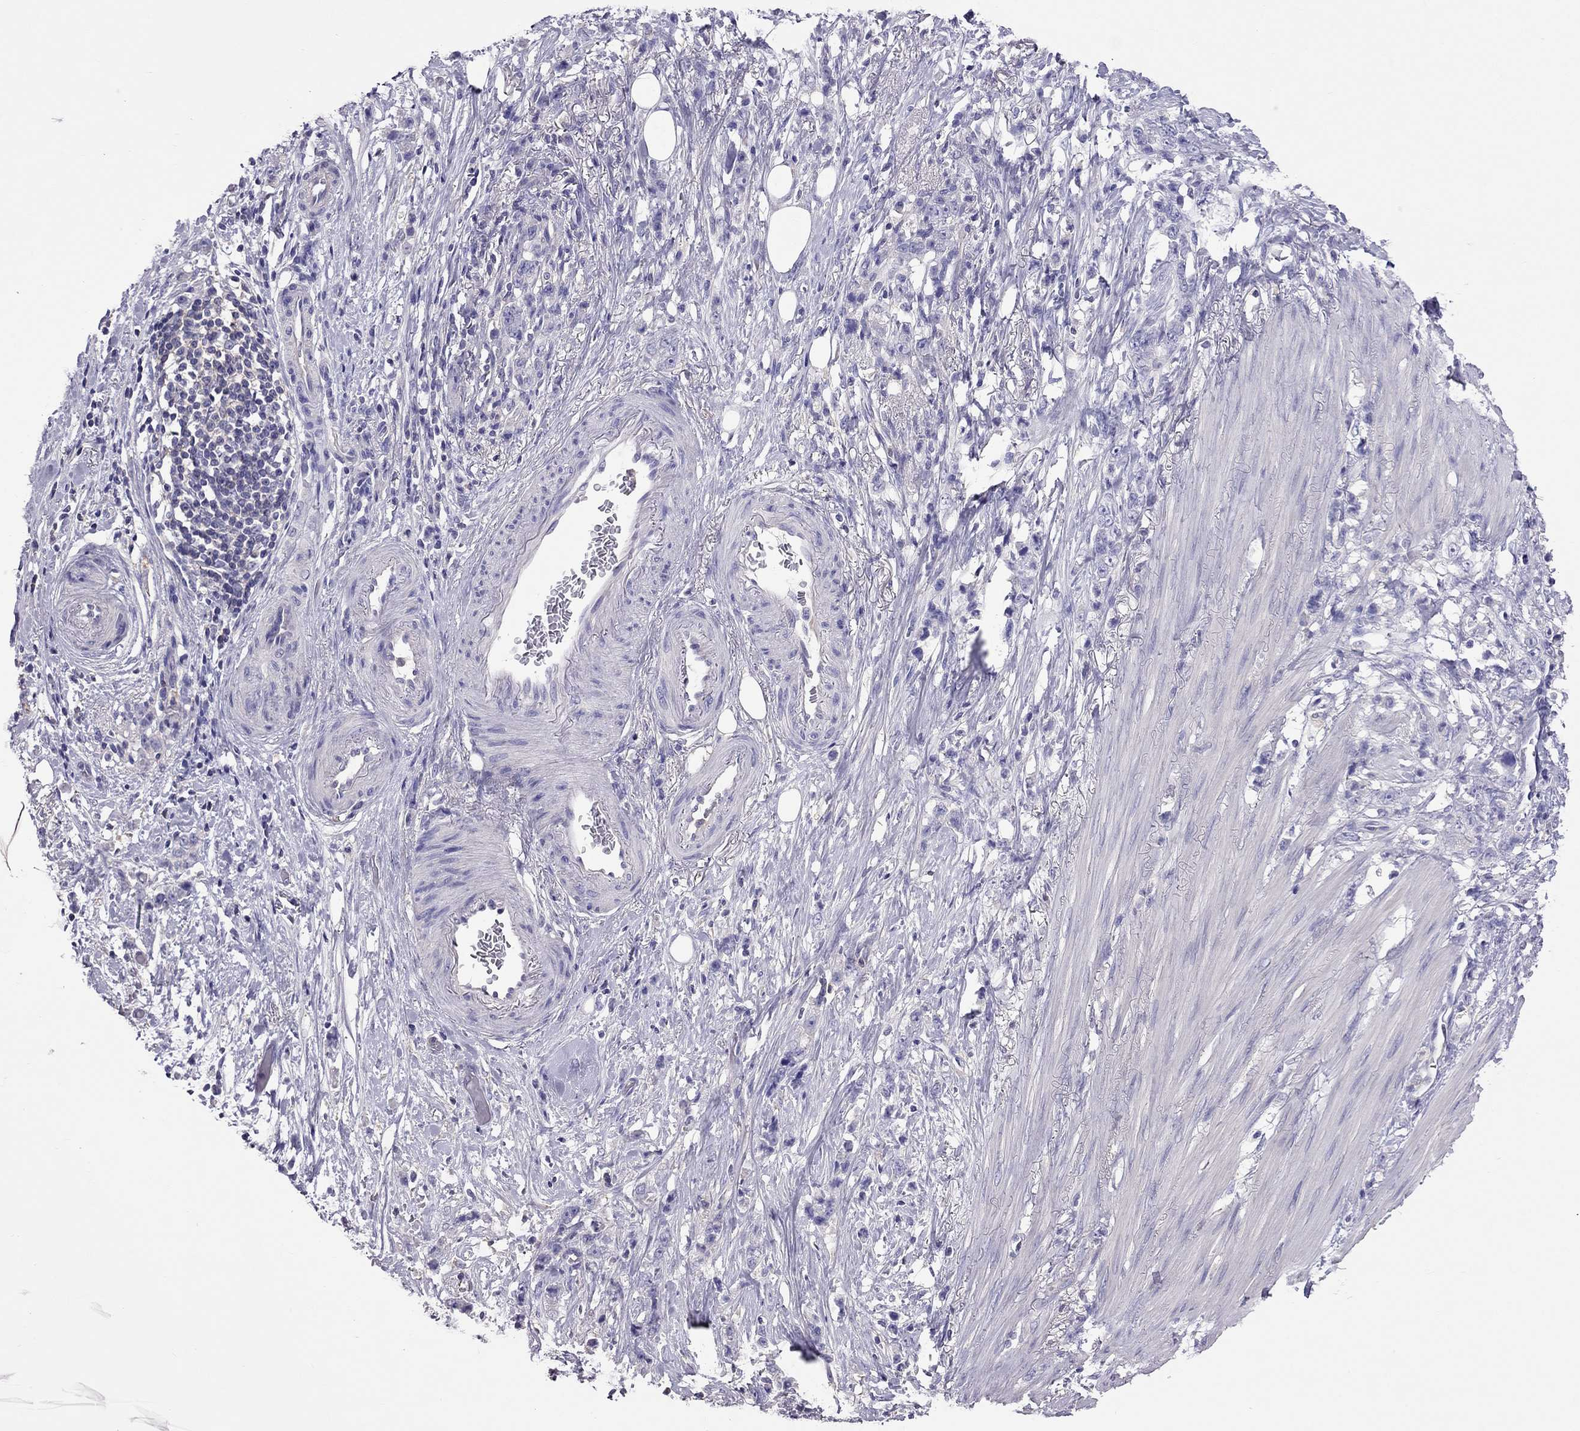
{"staining": {"intensity": "negative", "quantity": "none", "location": "none"}, "tissue": "stomach cancer", "cell_type": "Tumor cells", "image_type": "cancer", "snomed": [{"axis": "morphology", "description": "Adenocarcinoma, NOS"}, {"axis": "topography", "description": "Stomach, lower"}], "caption": "The photomicrograph exhibits no staining of tumor cells in stomach cancer (adenocarcinoma). (Brightfield microscopy of DAB IHC at high magnification).", "gene": "TEX22", "patient": {"sex": "male", "age": 88}}